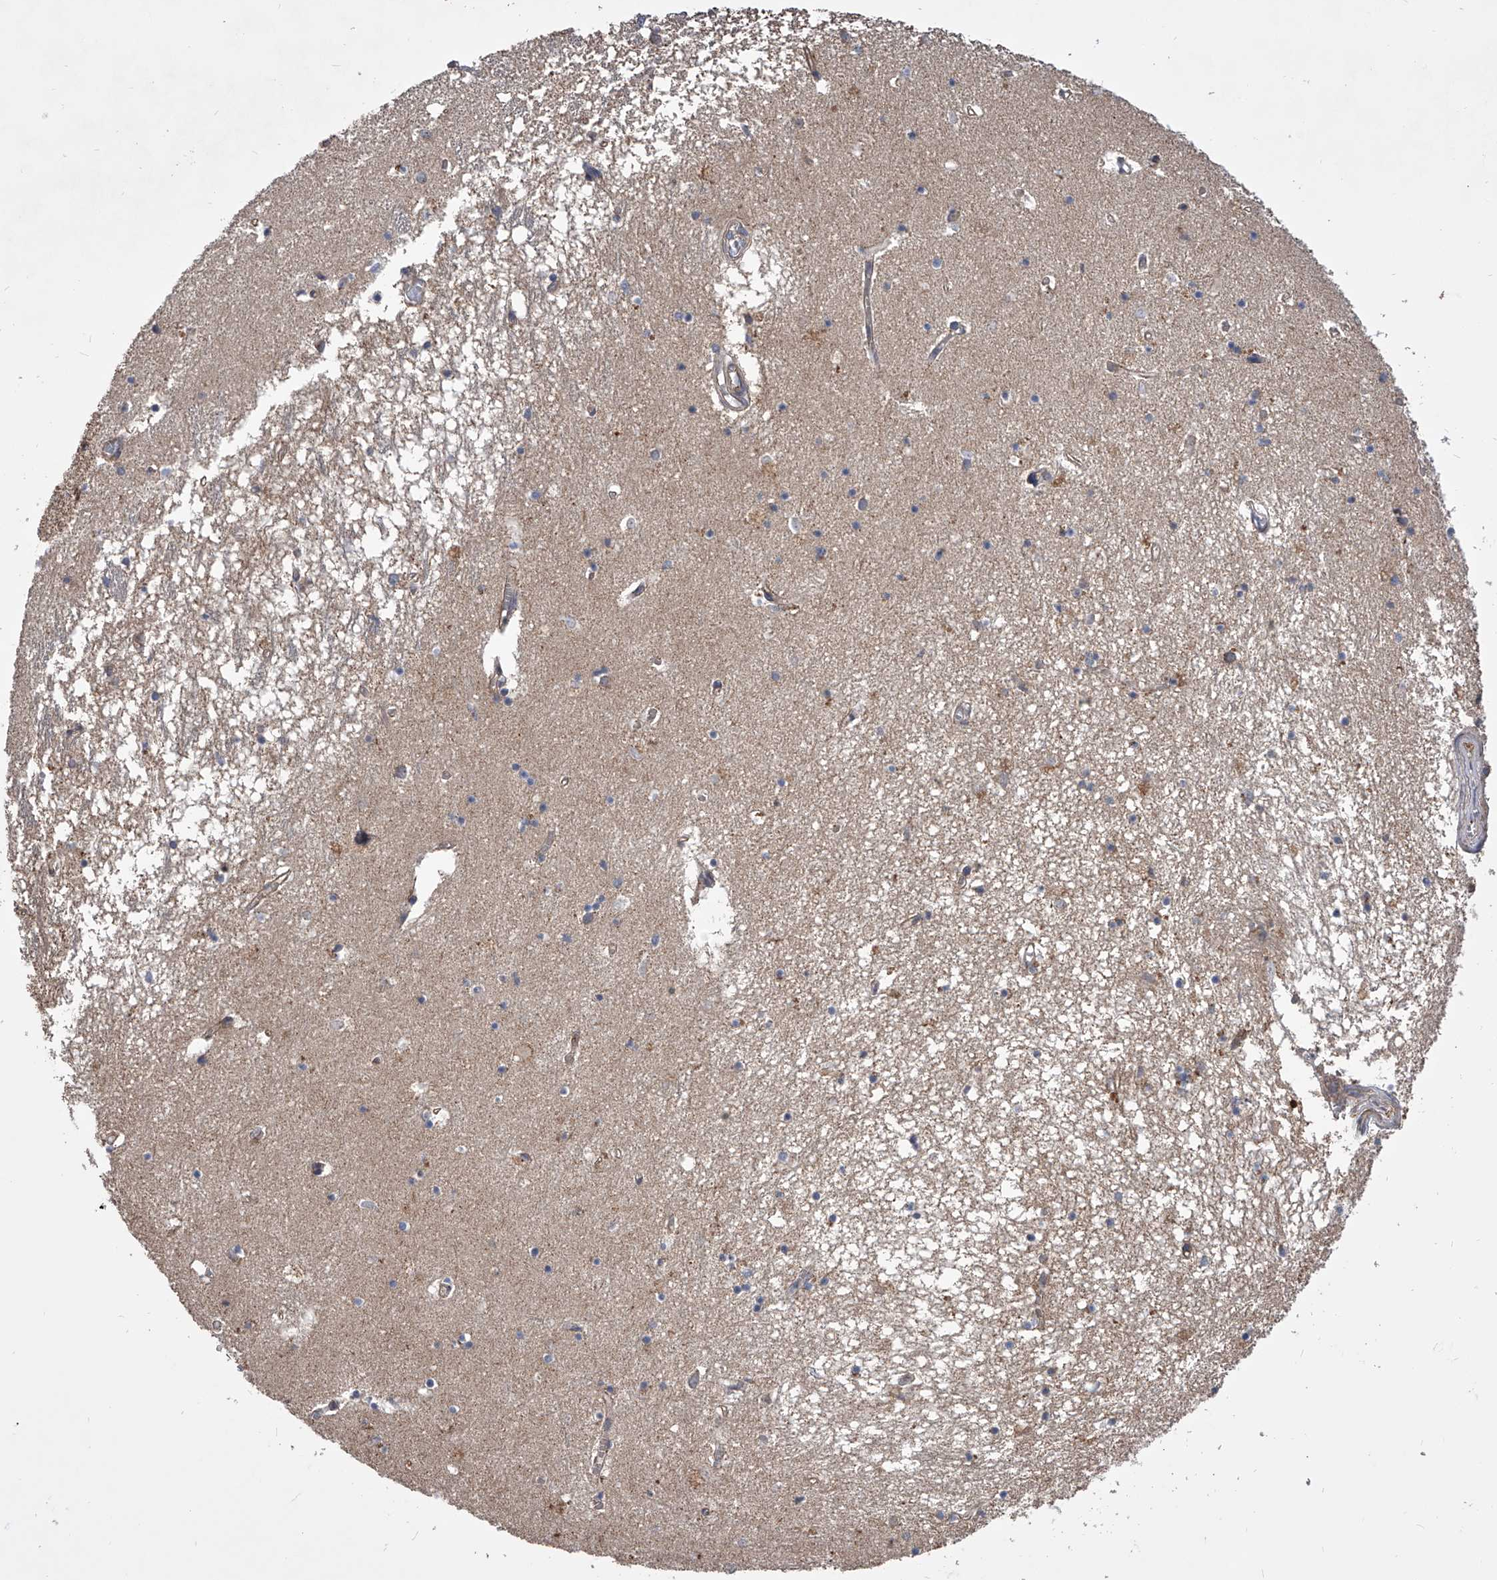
{"staining": {"intensity": "moderate", "quantity": "<25%", "location": "cytoplasmic/membranous"}, "tissue": "hippocampus", "cell_type": "Glial cells", "image_type": "normal", "snomed": [{"axis": "morphology", "description": "Normal tissue, NOS"}, {"axis": "topography", "description": "Hippocampus"}], "caption": "Protein staining by IHC reveals moderate cytoplasmic/membranous staining in approximately <25% of glial cells in normal hippocampus. (DAB (3,3'-diaminobenzidine) IHC with brightfield microscopy, high magnification).", "gene": "CUL7", "patient": {"sex": "male", "age": 70}}